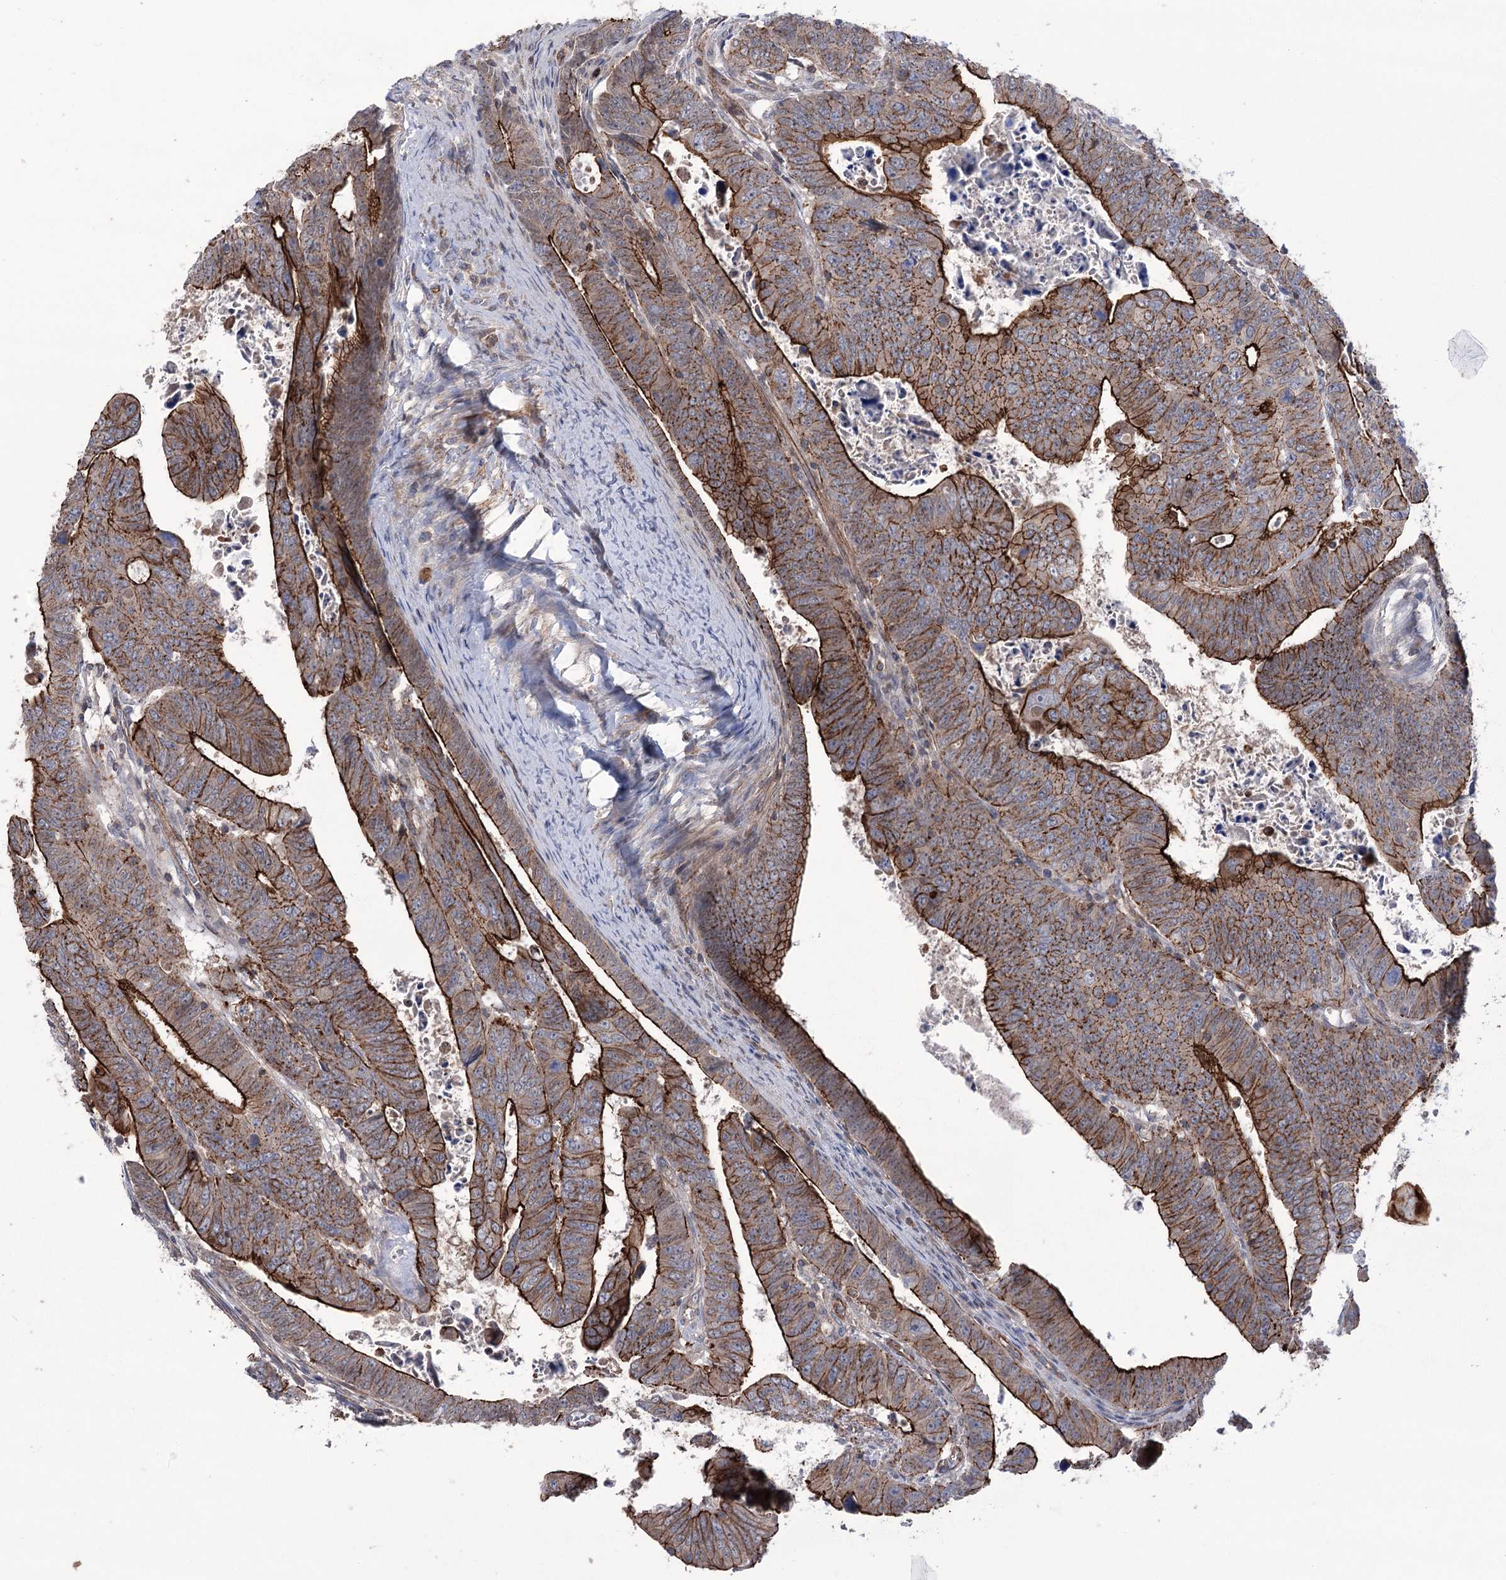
{"staining": {"intensity": "strong", "quantity": "25%-75%", "location": "cytoplasmic/membranous"}, "tissue": "colorectal cancer", "cell_type": "Tumor cells", "image_type": "cancer", "snomed": [{"axis": "morphology", "description": "Normal tissue, NOS"}, {"axis": "morphology", "description": "Adenocarcinoma, NOS"}, {"axis": "topography", "description": "Rectum"}], "caption": "IHC of human colorectal cancer (adenocarcinoma) reveals high levels of strong cytoplasmic/membranous positivity in approximately 25%-75% of tumor cells.", "gene": "TRIM71", "patient": {"sex": "female", "age": 65}}